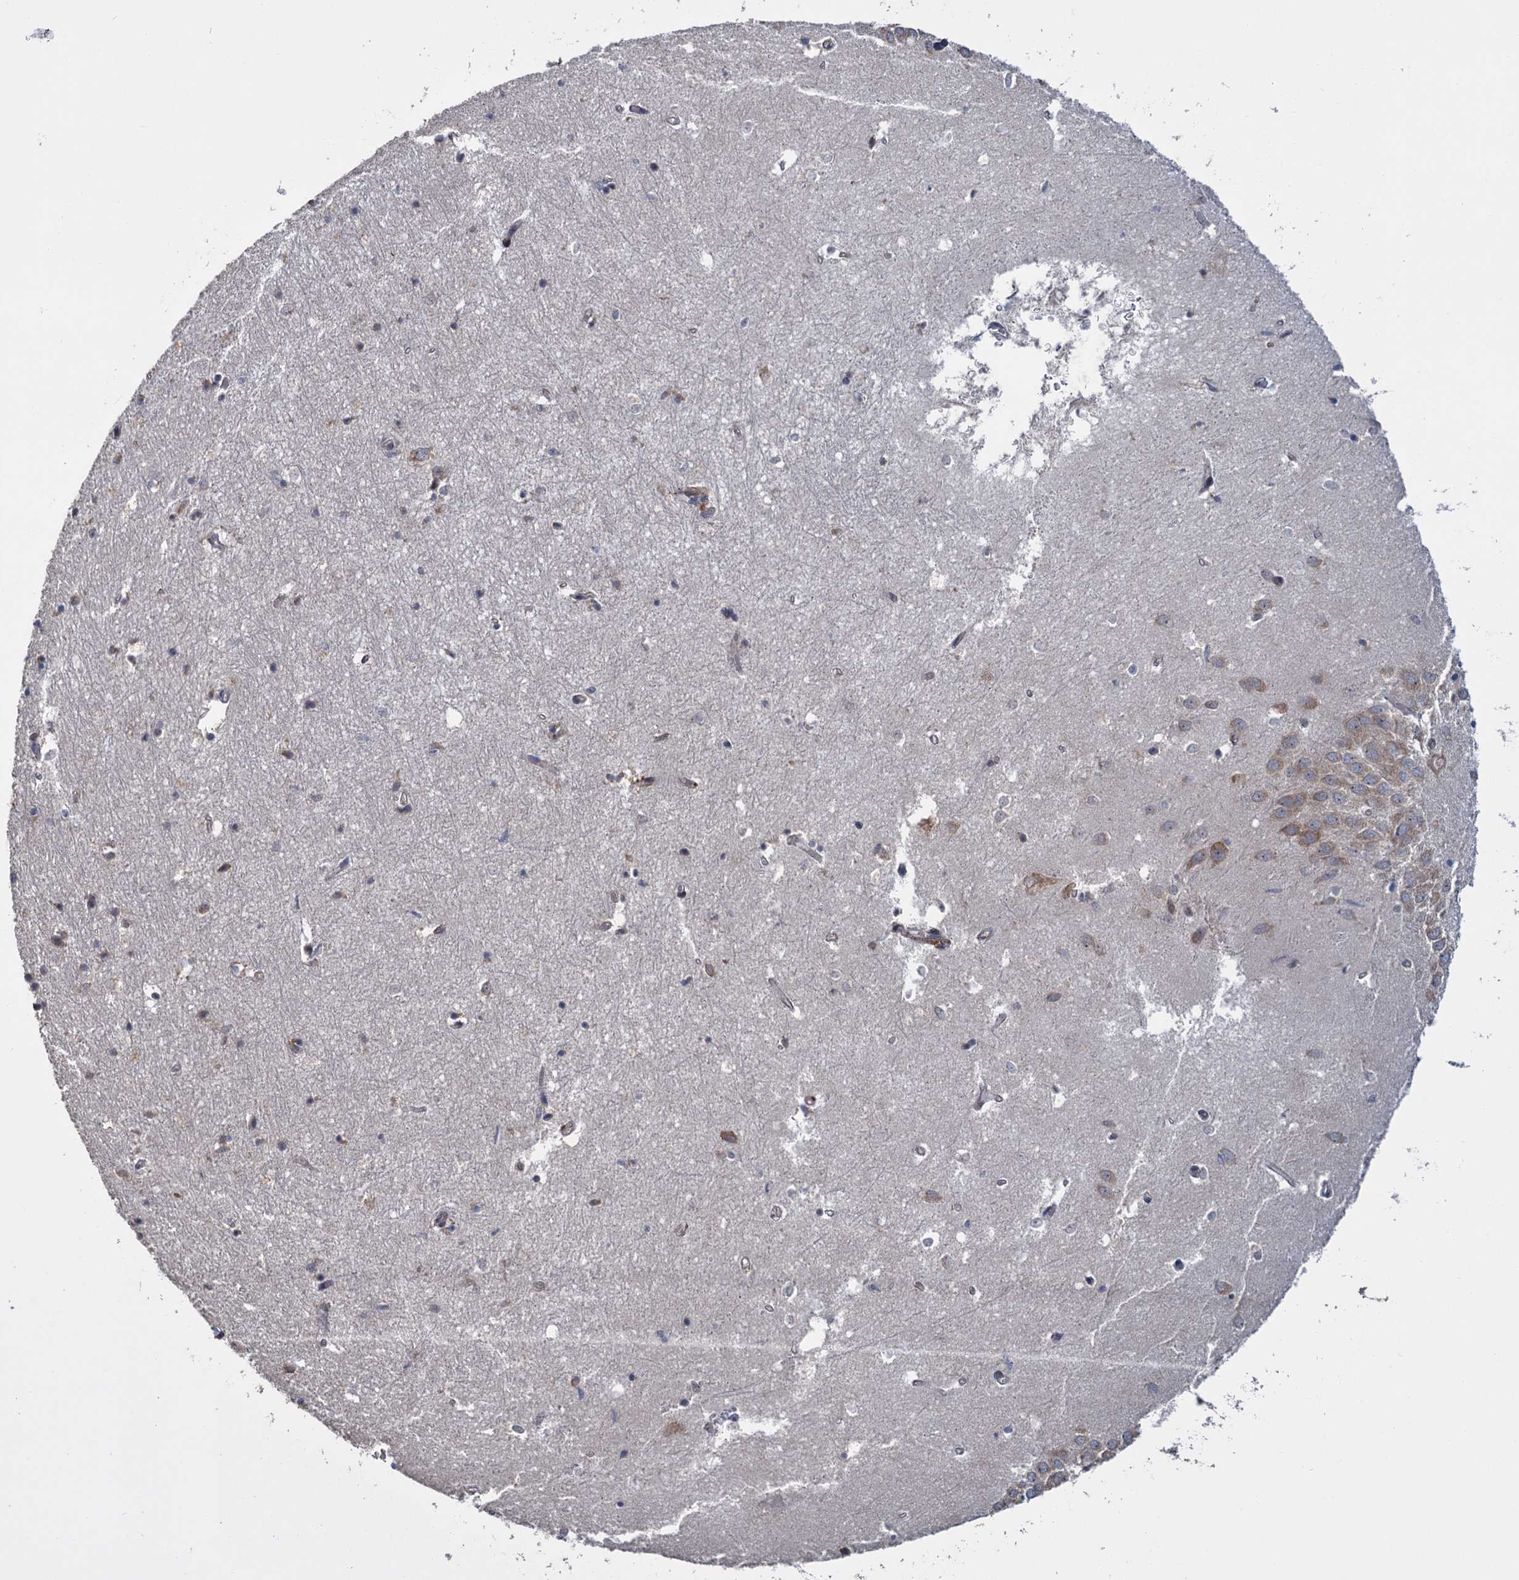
{"staining": {"intensity": "weak", "quantity": "<25%", "location": "cytoplasmic/membranous"}, "tissue": "hippocampus", "cell_type": "Glial cells", "image_type": "normal", "snomed": [{"axis": "morphology", "description": "Normal tissue, NOS"}, {"axis": "topography", "description": "Hippocampus"}], "caption": "The image reveals no significant positivity in glial cells of hippocampus.", "gene": "KANSL2", "patient": {"sex": "female", "age": 64}}